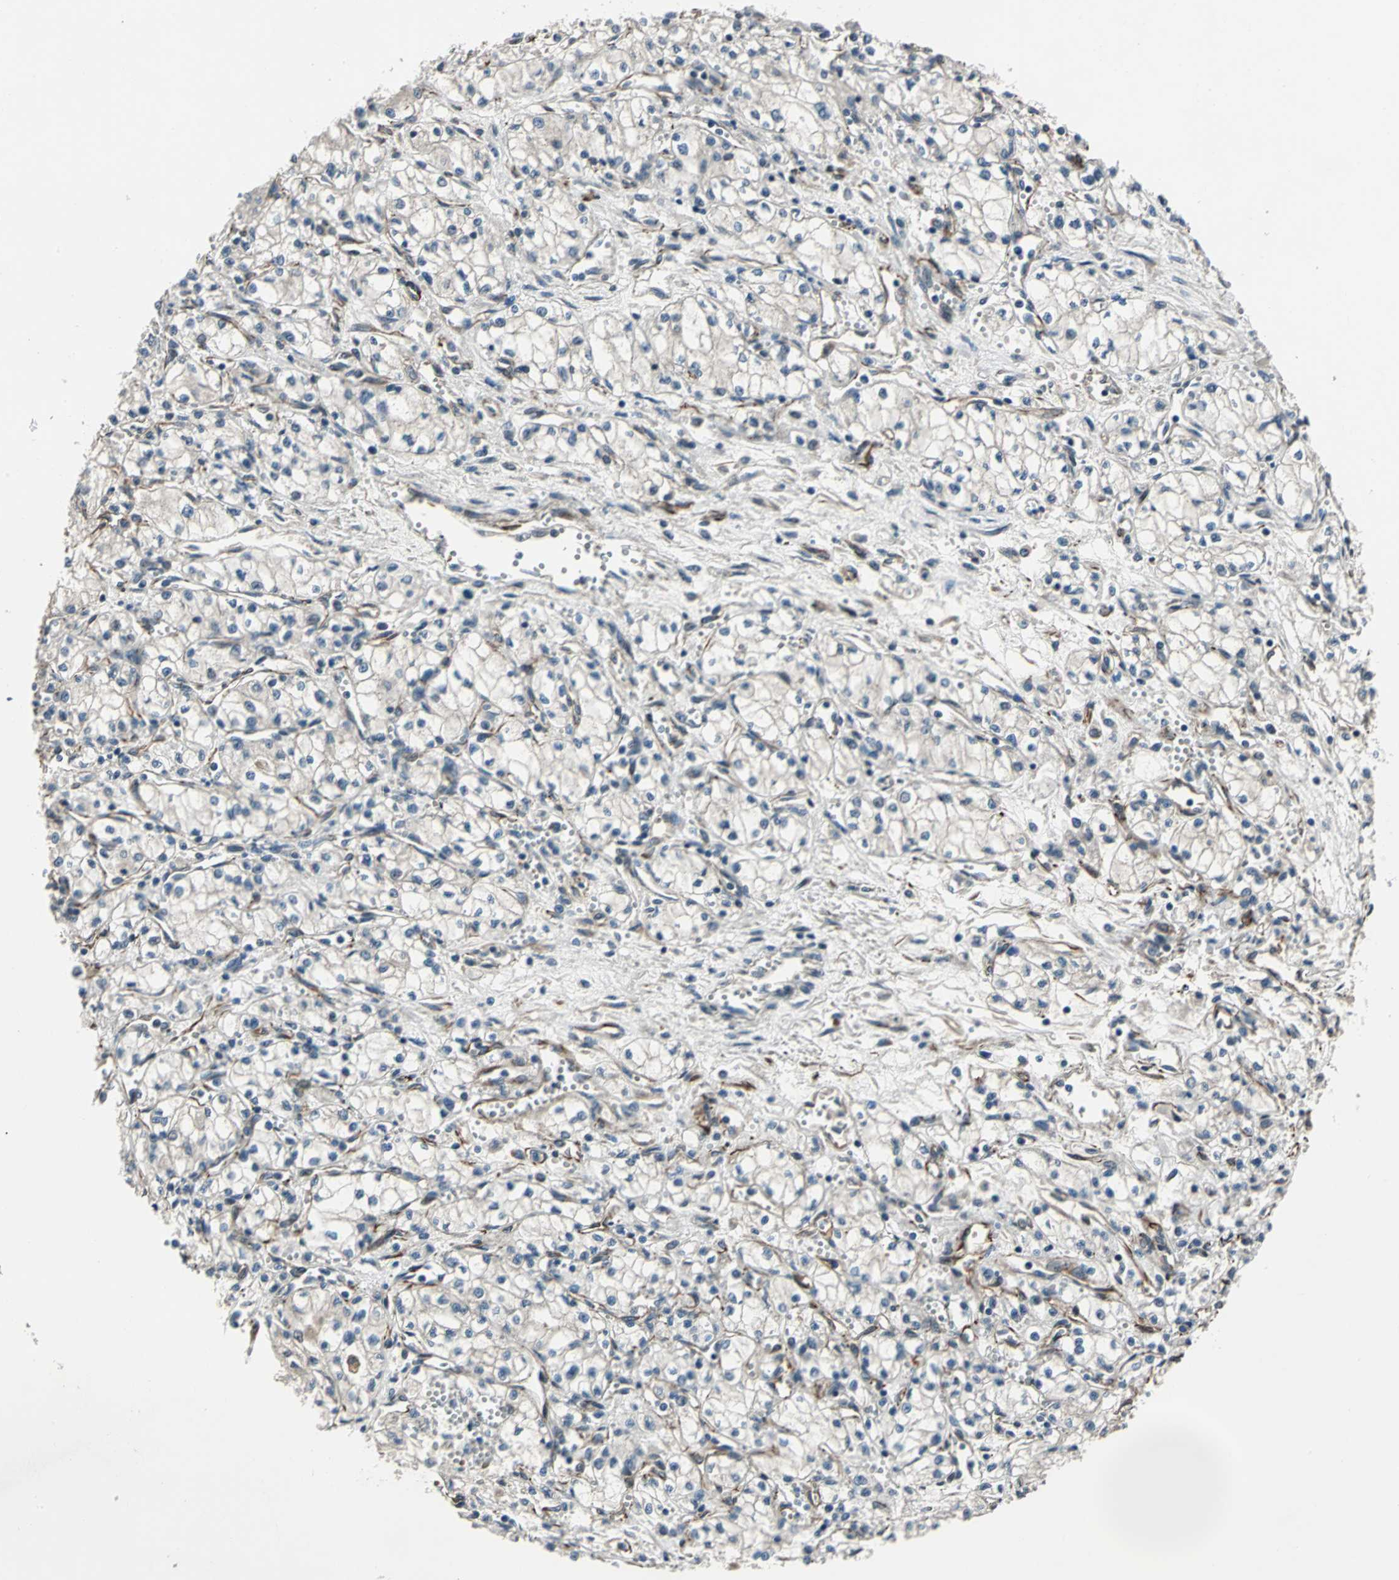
{"staining": {"intensity": "negative", "quantity": "none", "location": "none"}, "tissue": "renal cancer", "cell_type": "Tumor cells", "image_type": "cancer", "snomed": [{"axis": "morphology", "description": "Normal tissue, NOS"}, {"axis": "morphology", "description": "Adenocarcinoma, NOS"}, {"axis": "topography", "description": "Kidney"}], "caption": "The image displays no significant positivity in tumor cells of adenocarcinoma (renal).", "gene": "EXD2", "patient": {"sex": "male", "age": 59}}